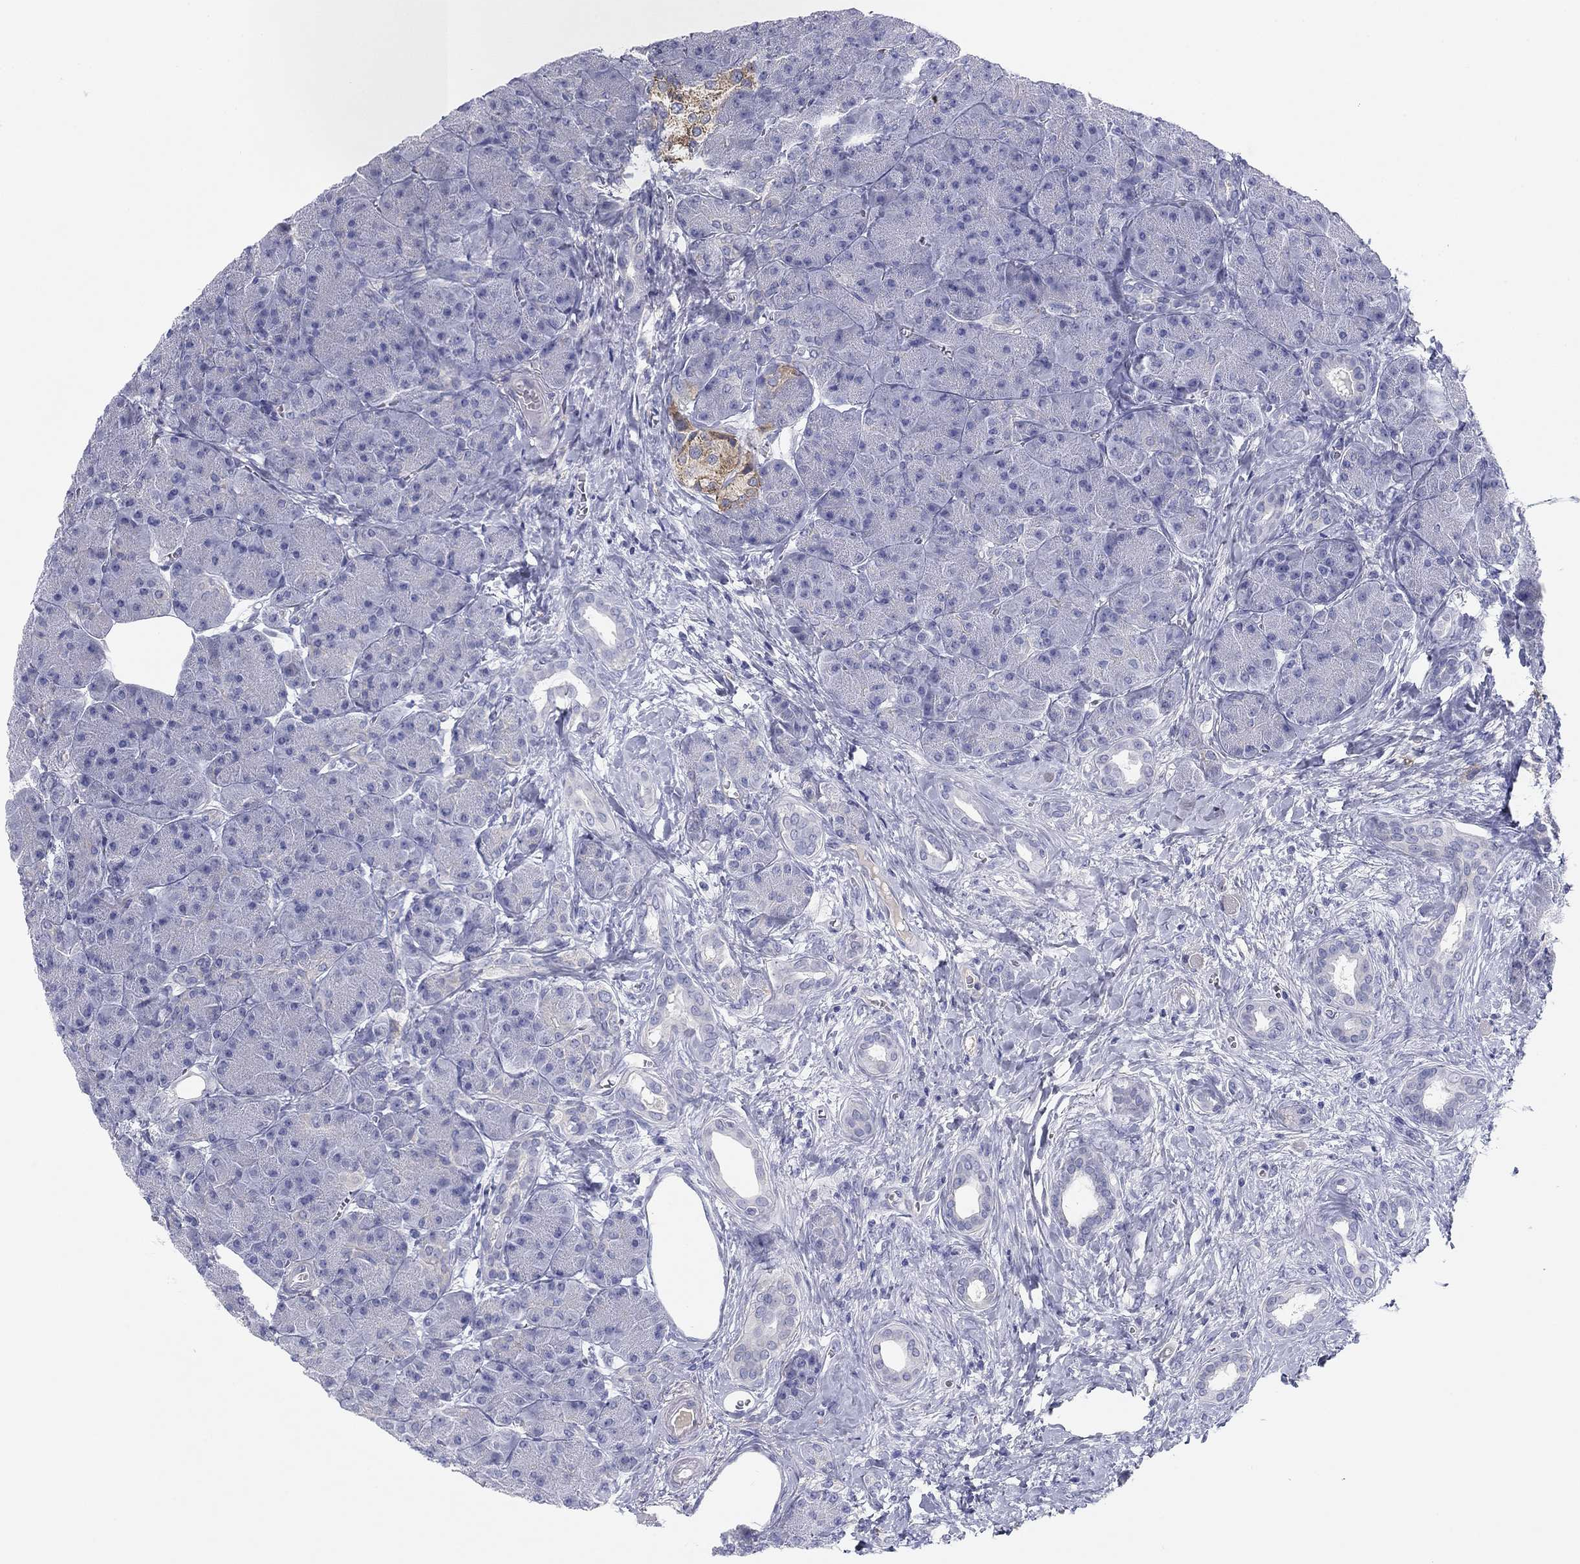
{"staining": {"intensity": "negative", "quantity": "none", "location": "none"}, "tissue": "pancreas", "cell_type": "Exocrine glandular cells", "image_type": "normal", "snomed": [{"axis": "morphology", "description": "Normal tissue, NOS"}, {"axis": "topography", "description": "Pancreas"}], "caption": "An image of pancreas stained for a protein reveals no brown staining in exocrine glandular cells. The staining was performed using DAB to visualize the protein expression in brown, while the nuclei were stained in blue with hematoxylin (Magnification: 20x).", "gene": "SEPTIN3", "patient": {"sex": "male", "age": 61}}